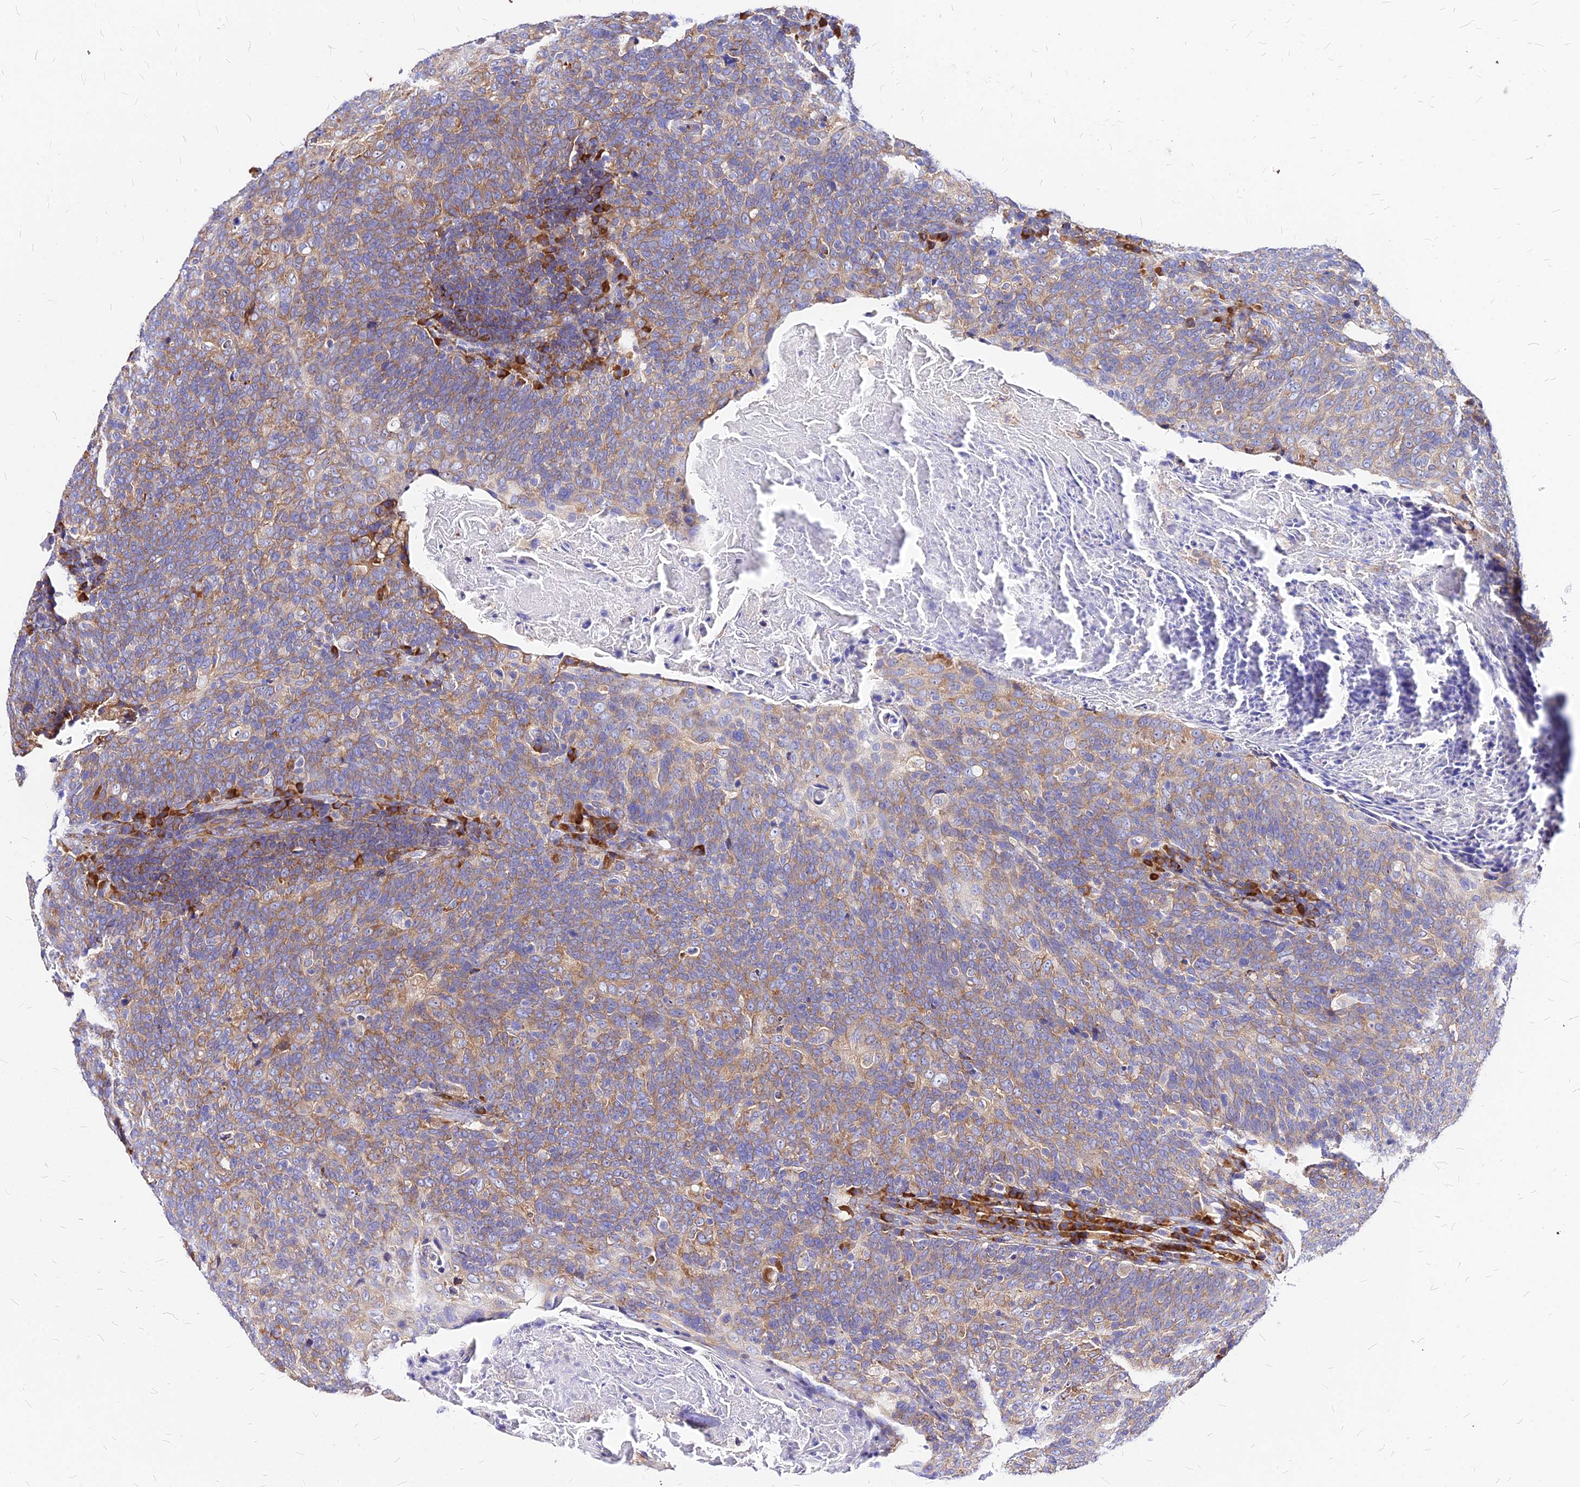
{"staining": {"intensity": "moderate", "quantity": ">75%", "location": "cytoplasmic/membranous"}, "tissue": "head and neck cancer", "cell_type": "Tumor cells", "image_type": "cancer", "snomed": [{"axis": "morphology", "description": "Squamous cell carcinoma, NOS"}, {"axis": "morphology", "description": "Squamous cell carcinoma, metastatic, NOS"}, {"axis": "topography", "description": "Lymph node"}, {"axis": "topography", "description": "Head-Neck"}], "caption": "High-magnification brightfield microscopy of head and neck squamous cell carcinoma stained with DAB (3,3'-diaminobenzidine) (brown) and counterstained with hematoxylin (blue). tumor cells exhibit moderate cytoplasmic/membranous staining is seen in about>75% of cells.", "gene": "RPL19", "patient": {"sex": "male", "age": 62}}